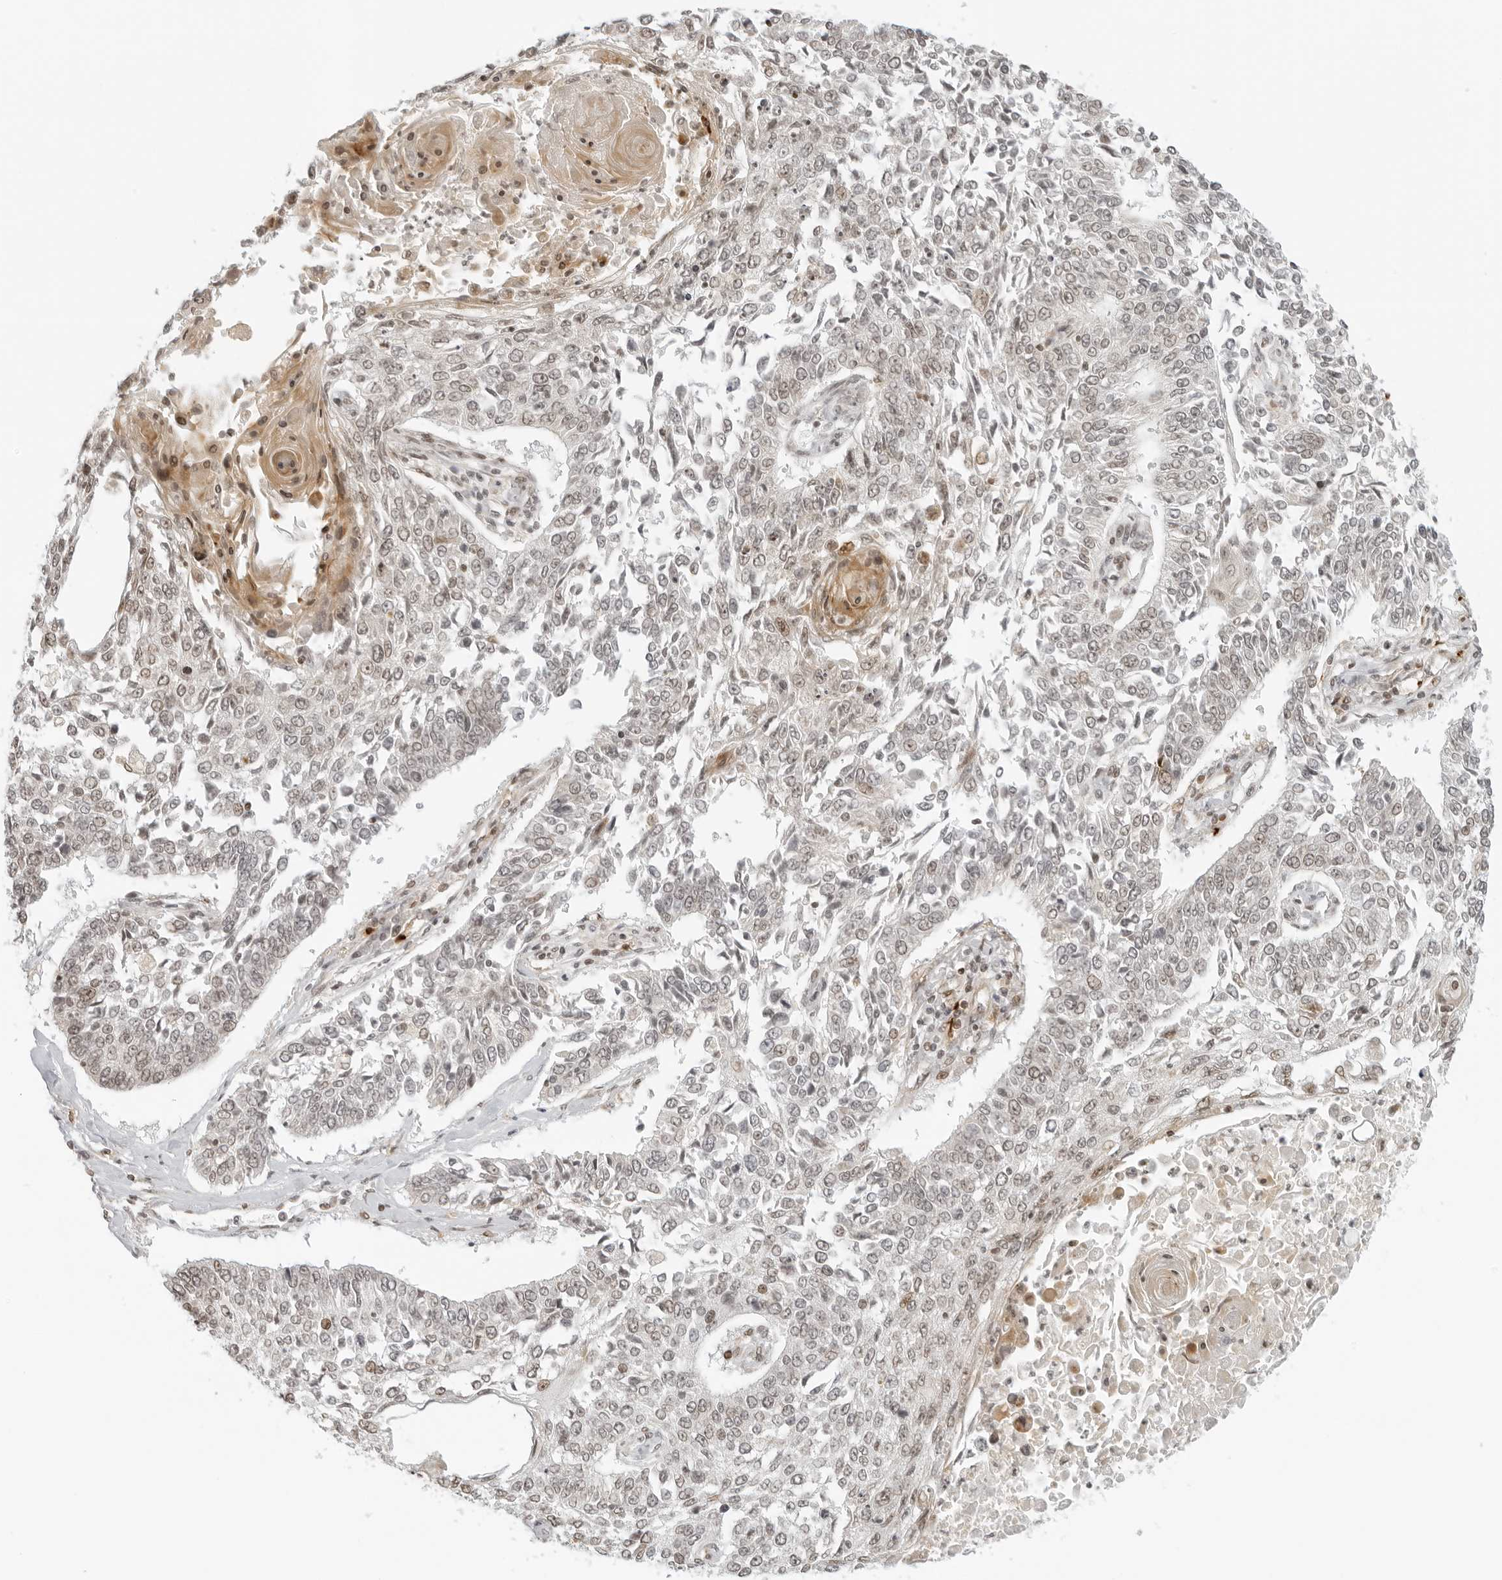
{"staining": {"intensity": "weak", "quantity": "25%-75%", "location": "nuclear"}, "tissue": "lung cancer", "cell_type": "Tumor cells", "image_type": "cancer", "snomed": [{"axis": "morphology", "description": "Normal tissue, NOS"}, {"axis": "morphology", "description": "Squamous cell carcinoma, NOS"}, {"axis": "topography", "description": "Cartilage tissue"}, {"axis": "topography", "description": "Bronchus"}, {"axis": "topography", "description": "Lung"}, {"axis": "topography", "description": "Peripheral nerve tissue"}], "caption": "This is an image of IHC staining of lung squamous cell carcinoma, which shows weak staining in the nuclear of tumor cells.", "gene": "ZNF407", "patient": {"sex": "female", "age": 49}}